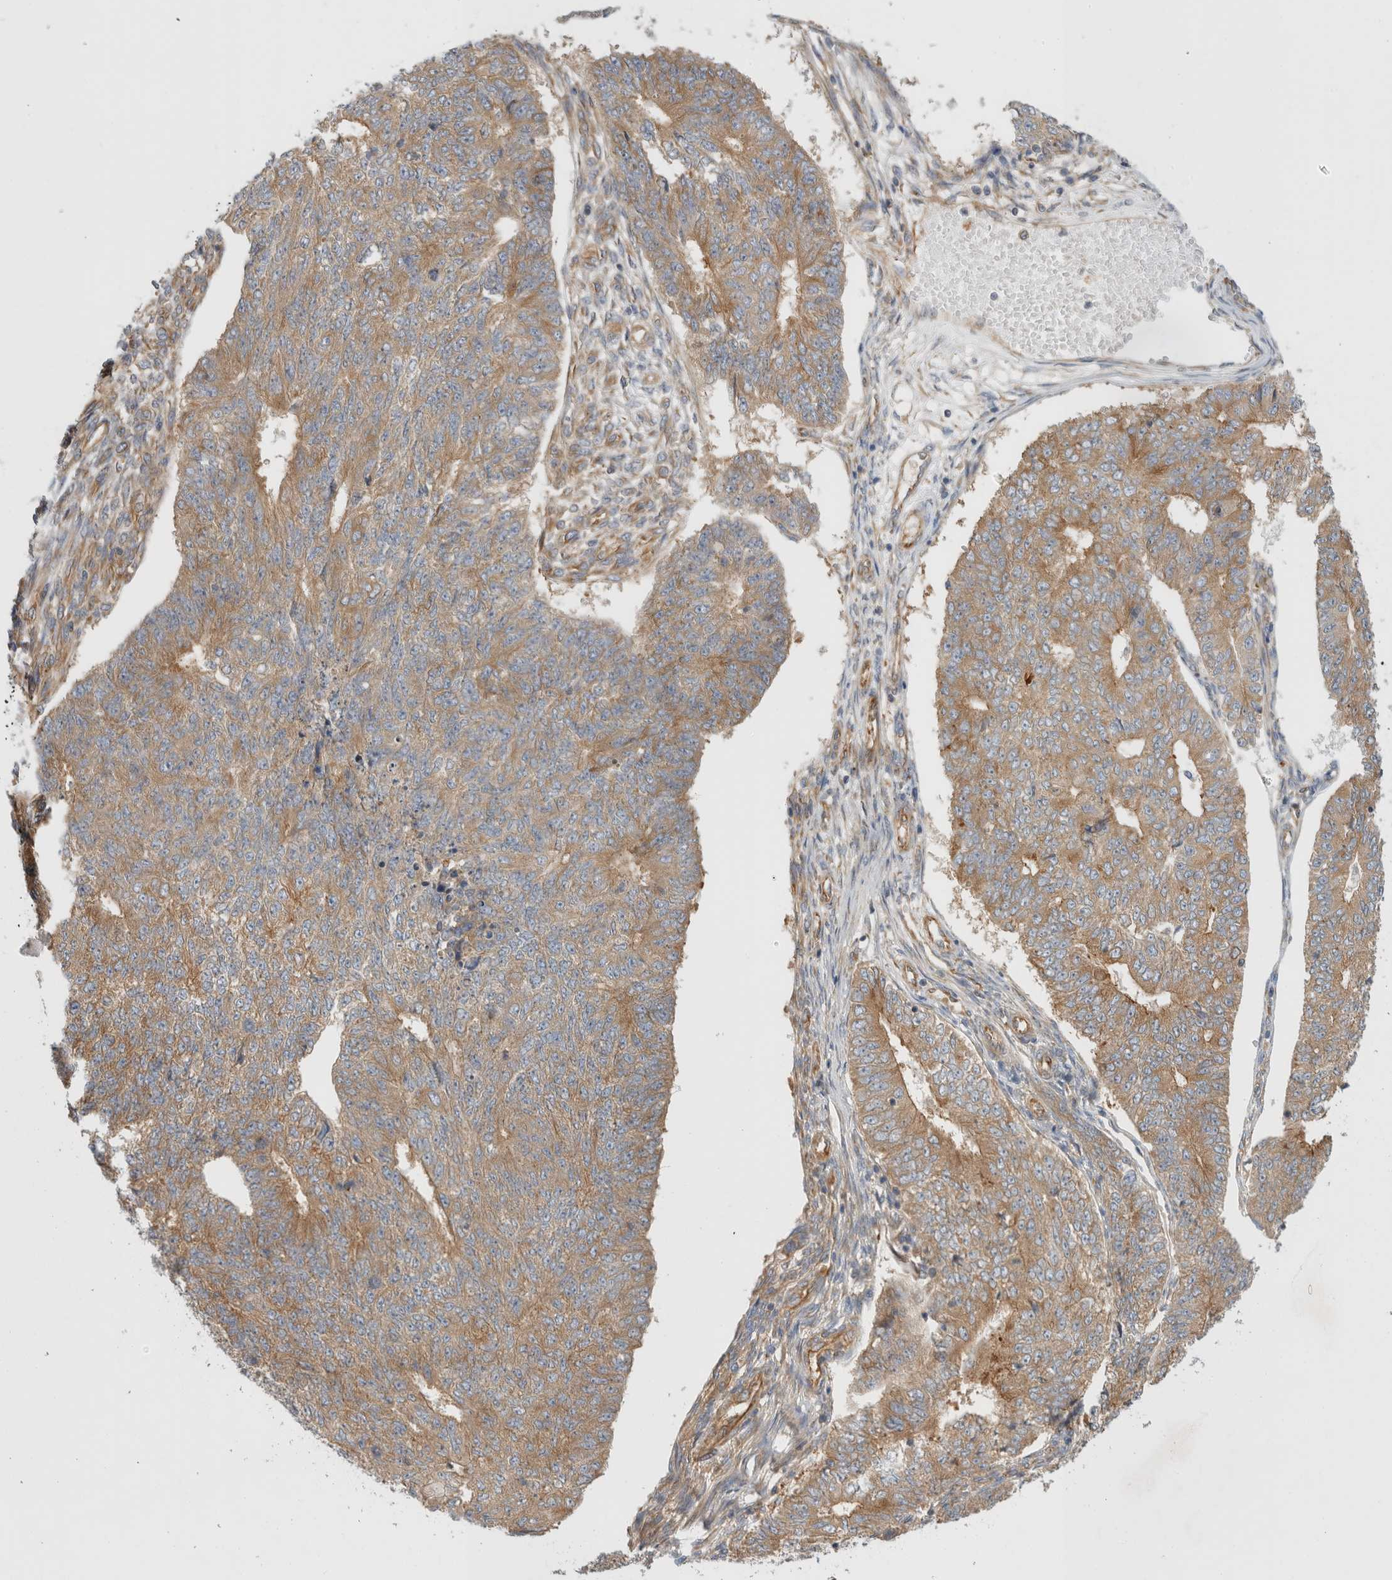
{"staining": {"intensity": "moderate", "quantity": ">75%", "location": "cytoplasmic/membranous"}, "tissue": "endometrial cancer", "cell_type": "Tumor cells", "image_type": "cancer", "snomed": [{"axis": "morphology", "description": "Adenocarcinoma, NOS"}, {"axis": "topography", "description": "Endometrium"}], "caption": "Human adenocarcinoma (endometrial) stained with a protein marker reveals moderate staining in tumor cells.", "gene": "GPR150", "patient": {"sex": "female", "age": 32}}